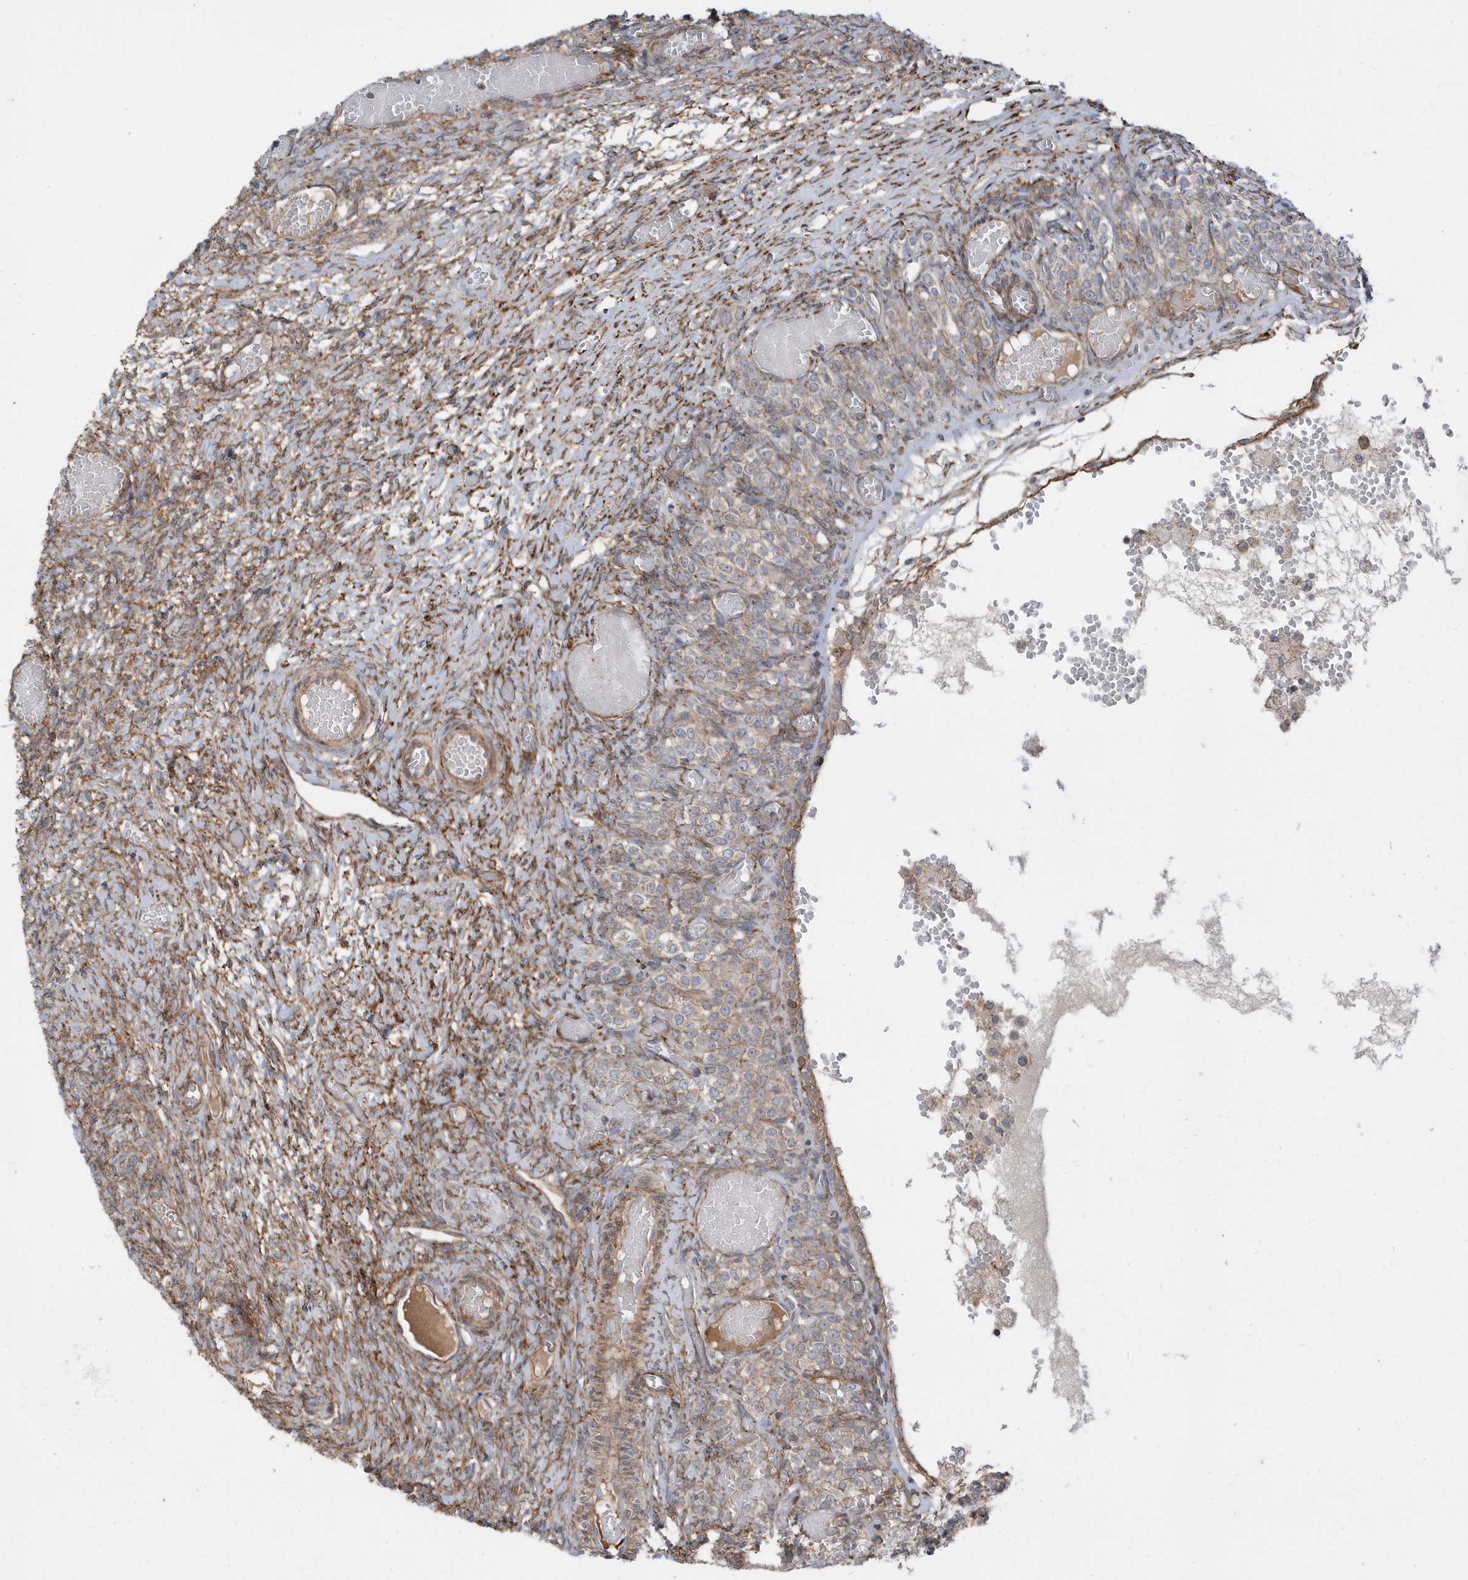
{"staining": {"intensity": "moderate", "quantity": "25%-75%", "location": "cytoplasmic/membranous"}, "tissue": "ovary", "cell_type": "Ovarian stroma cells", "image_type": "normal", "snomed": [{"axis": "morphology", "description": "Adenocarcinoma, NOS"}, {"axis": "topography", "description": "Endometrium"}], "caption": "Normal ovary was stained to show a protein in brown. There is medium levels of moderate cytoplasmic/membranous staining in about 25%-75% of ovarian stroma cells.", "gene": "HRH4", "patient": {"sex": "female", "age": 32}}